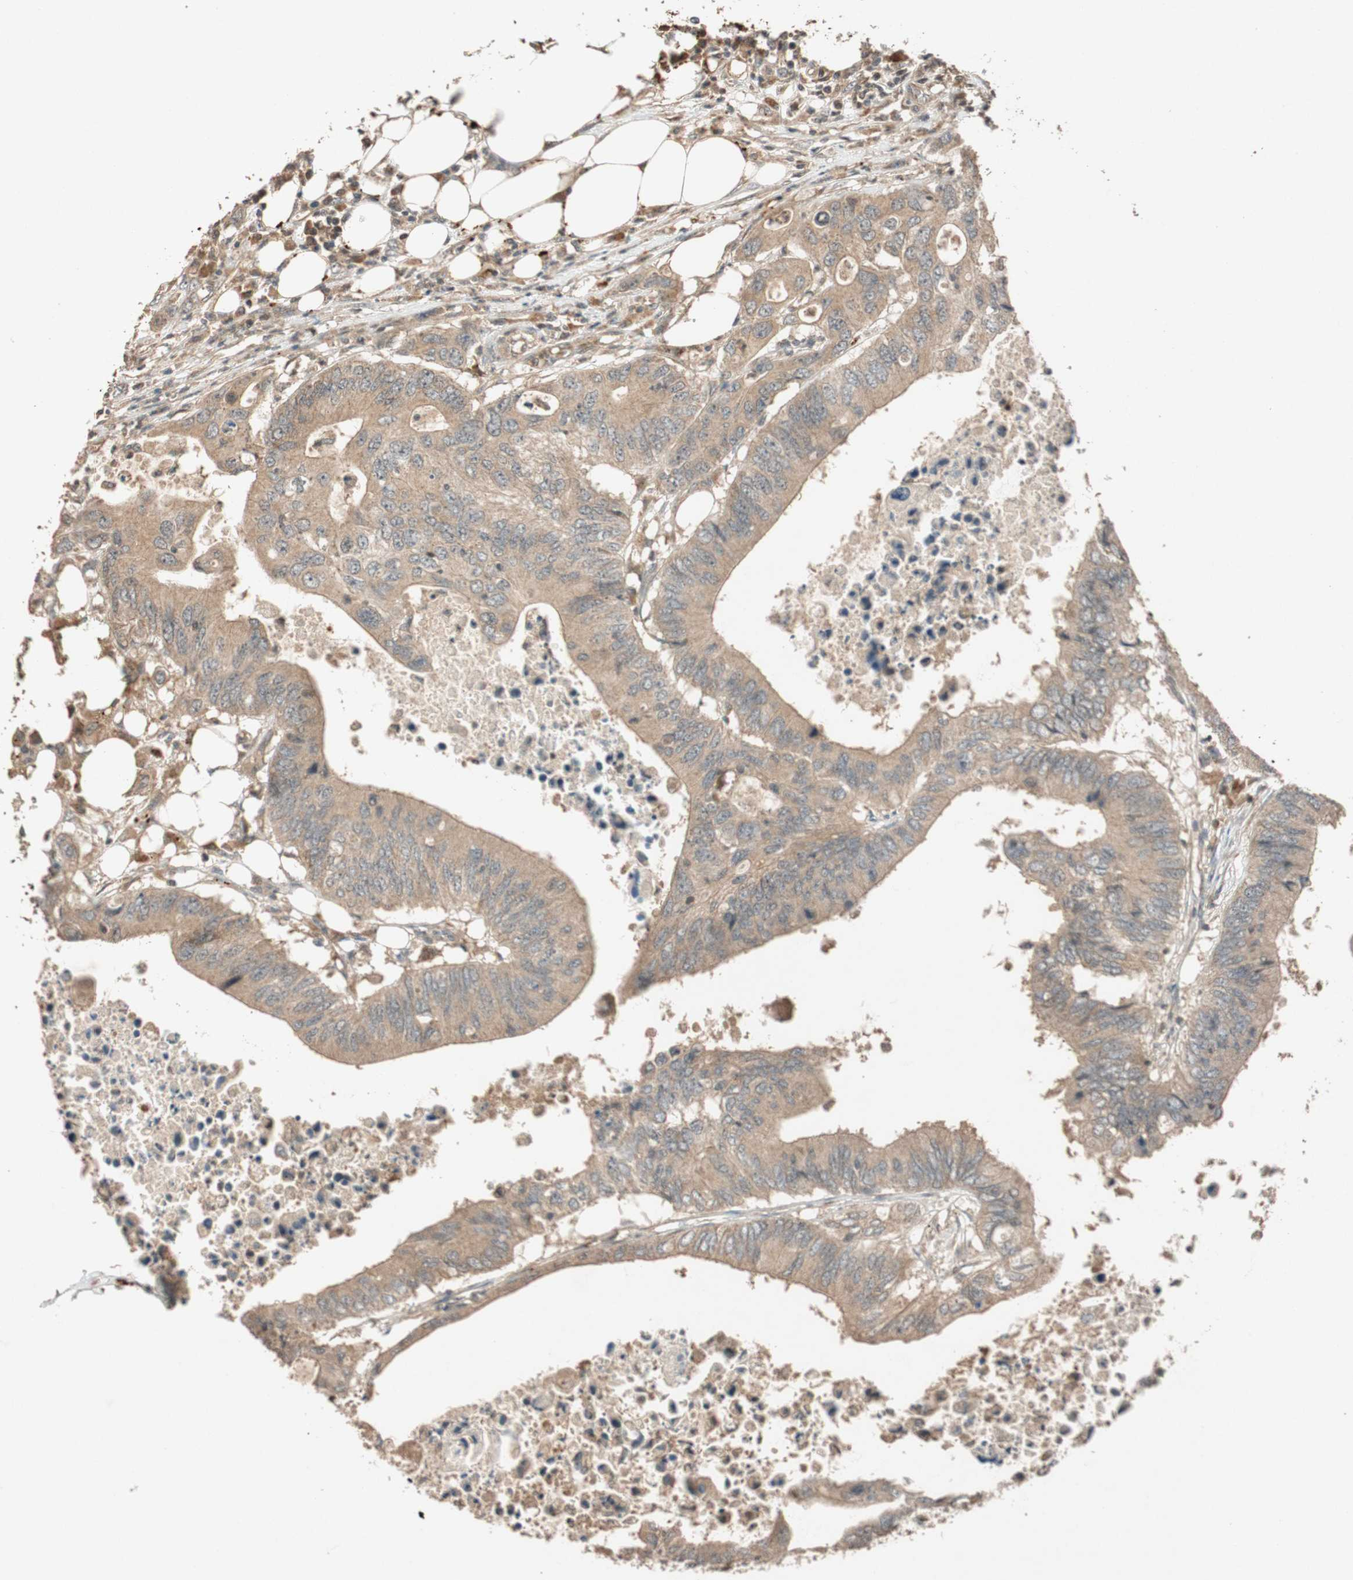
{"staining": {"intensity": "moderate", "quantity": ">75%", "location": "cytoplasmic/membranous"}, "tissue": "colorectal cancer", "cell_type": "Tumor cells", "image_type": "cancer", "snomed": [{"axis": "morphology", "description": "Adenocarcinoma, NOS"}, {"axis": "topography", "description": "Colon"}], "caption": "This is a micrograph of immunohistochemistry staining of adenocarcinoma (colorectal), which shows moderate expression in the cytoplasmic/membranous of tumor cells.", "gene": "GLB1", "patient": {"sex": "male", "age": 71}}